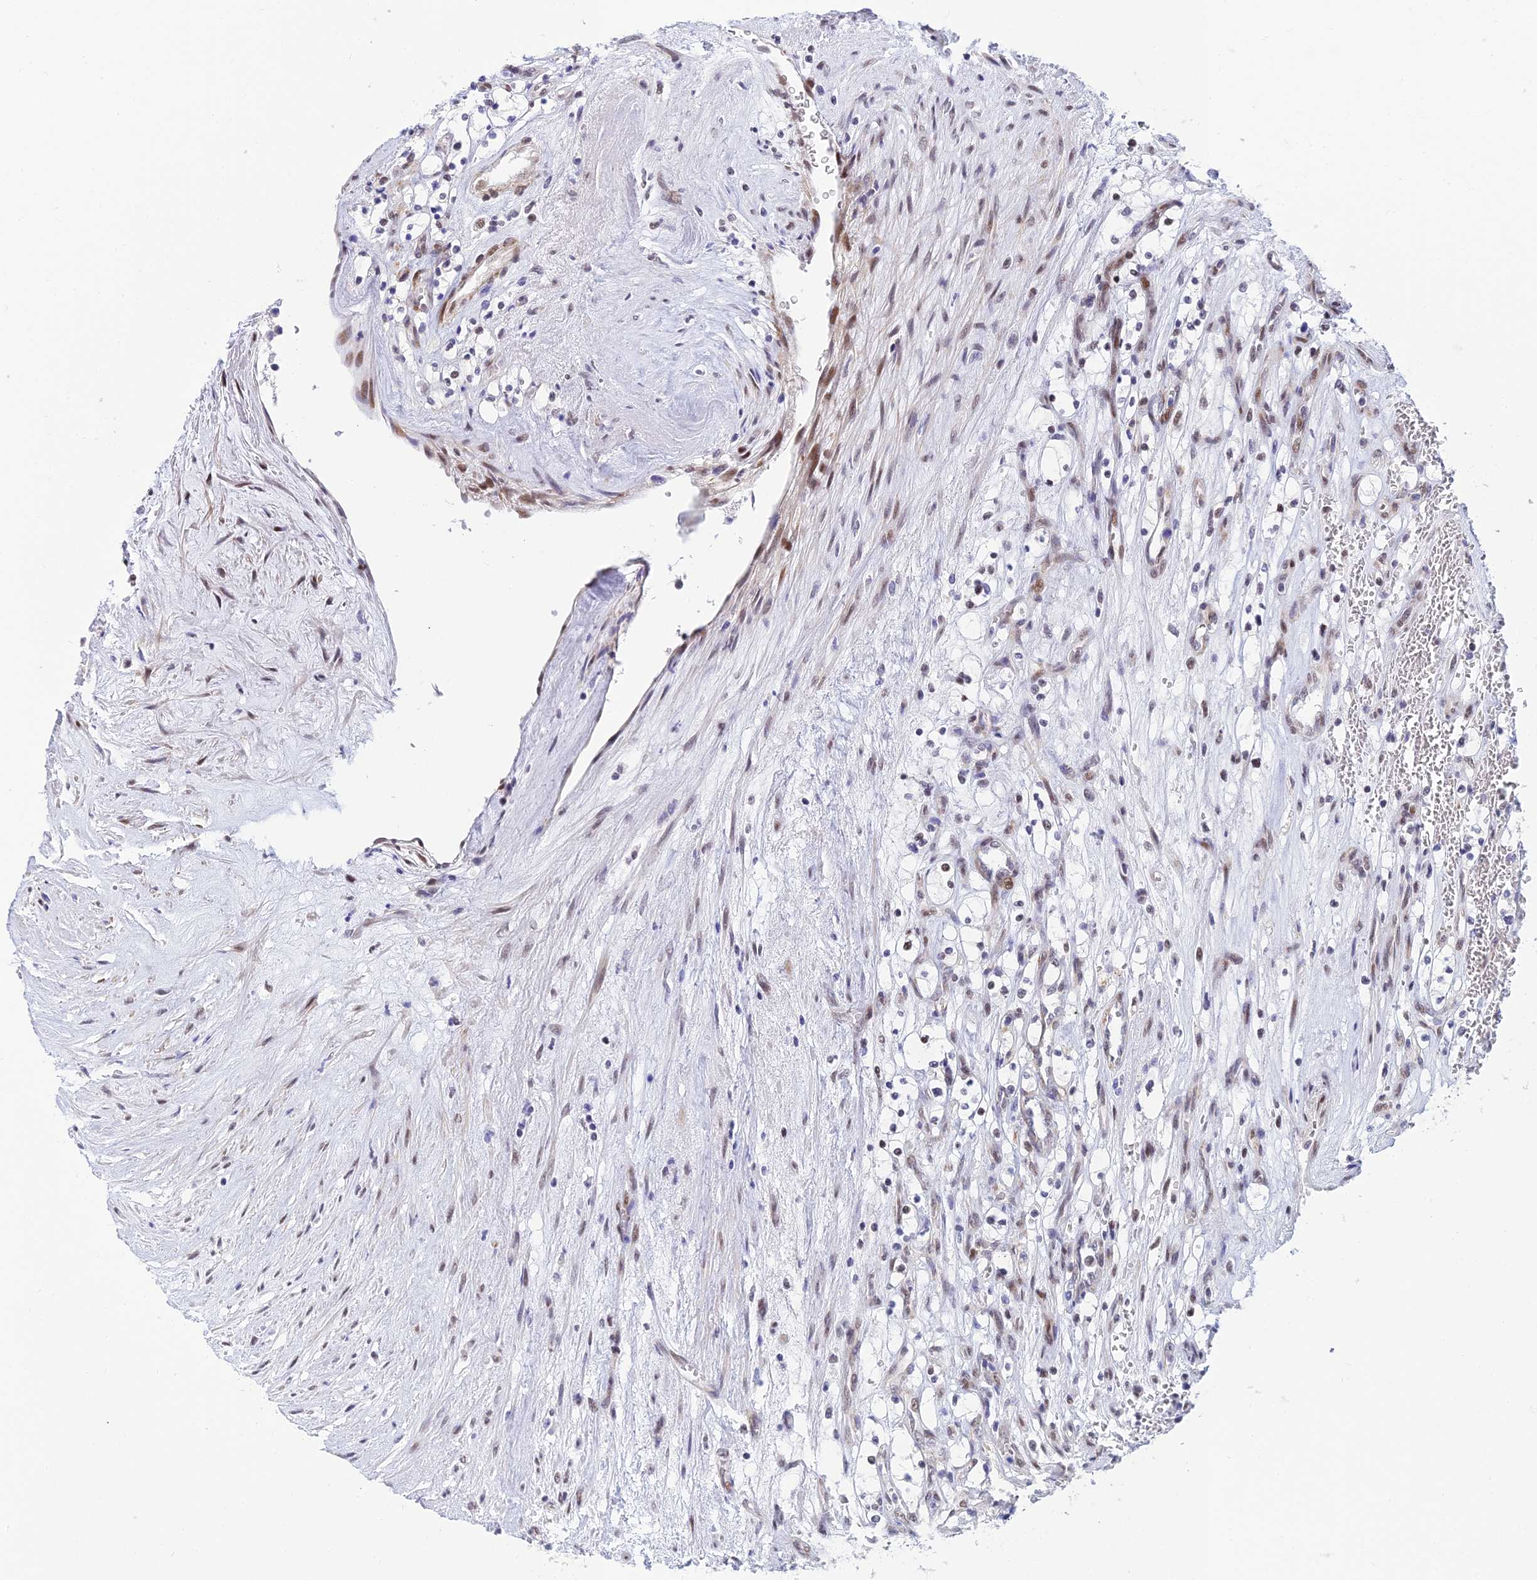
{"staining": {"intensity": "negative", "quantity": "none", "location": "none"}, "tissue": "renal cancer", "cell_type": "Tumor cells", "image_type": "cancer", "snomed": [{"axis": "morphology", "description": "Adenocarcinoma, NOS"}, {"axis": "topography", "description": "Kidney"}], "caption": "Immunohistochemical staining of human renal cancer (adenocarcinoma) shows no significant staining in tumor cells.", "gene": "CLK4", "patient": {"sex": "female", "age": 69}}